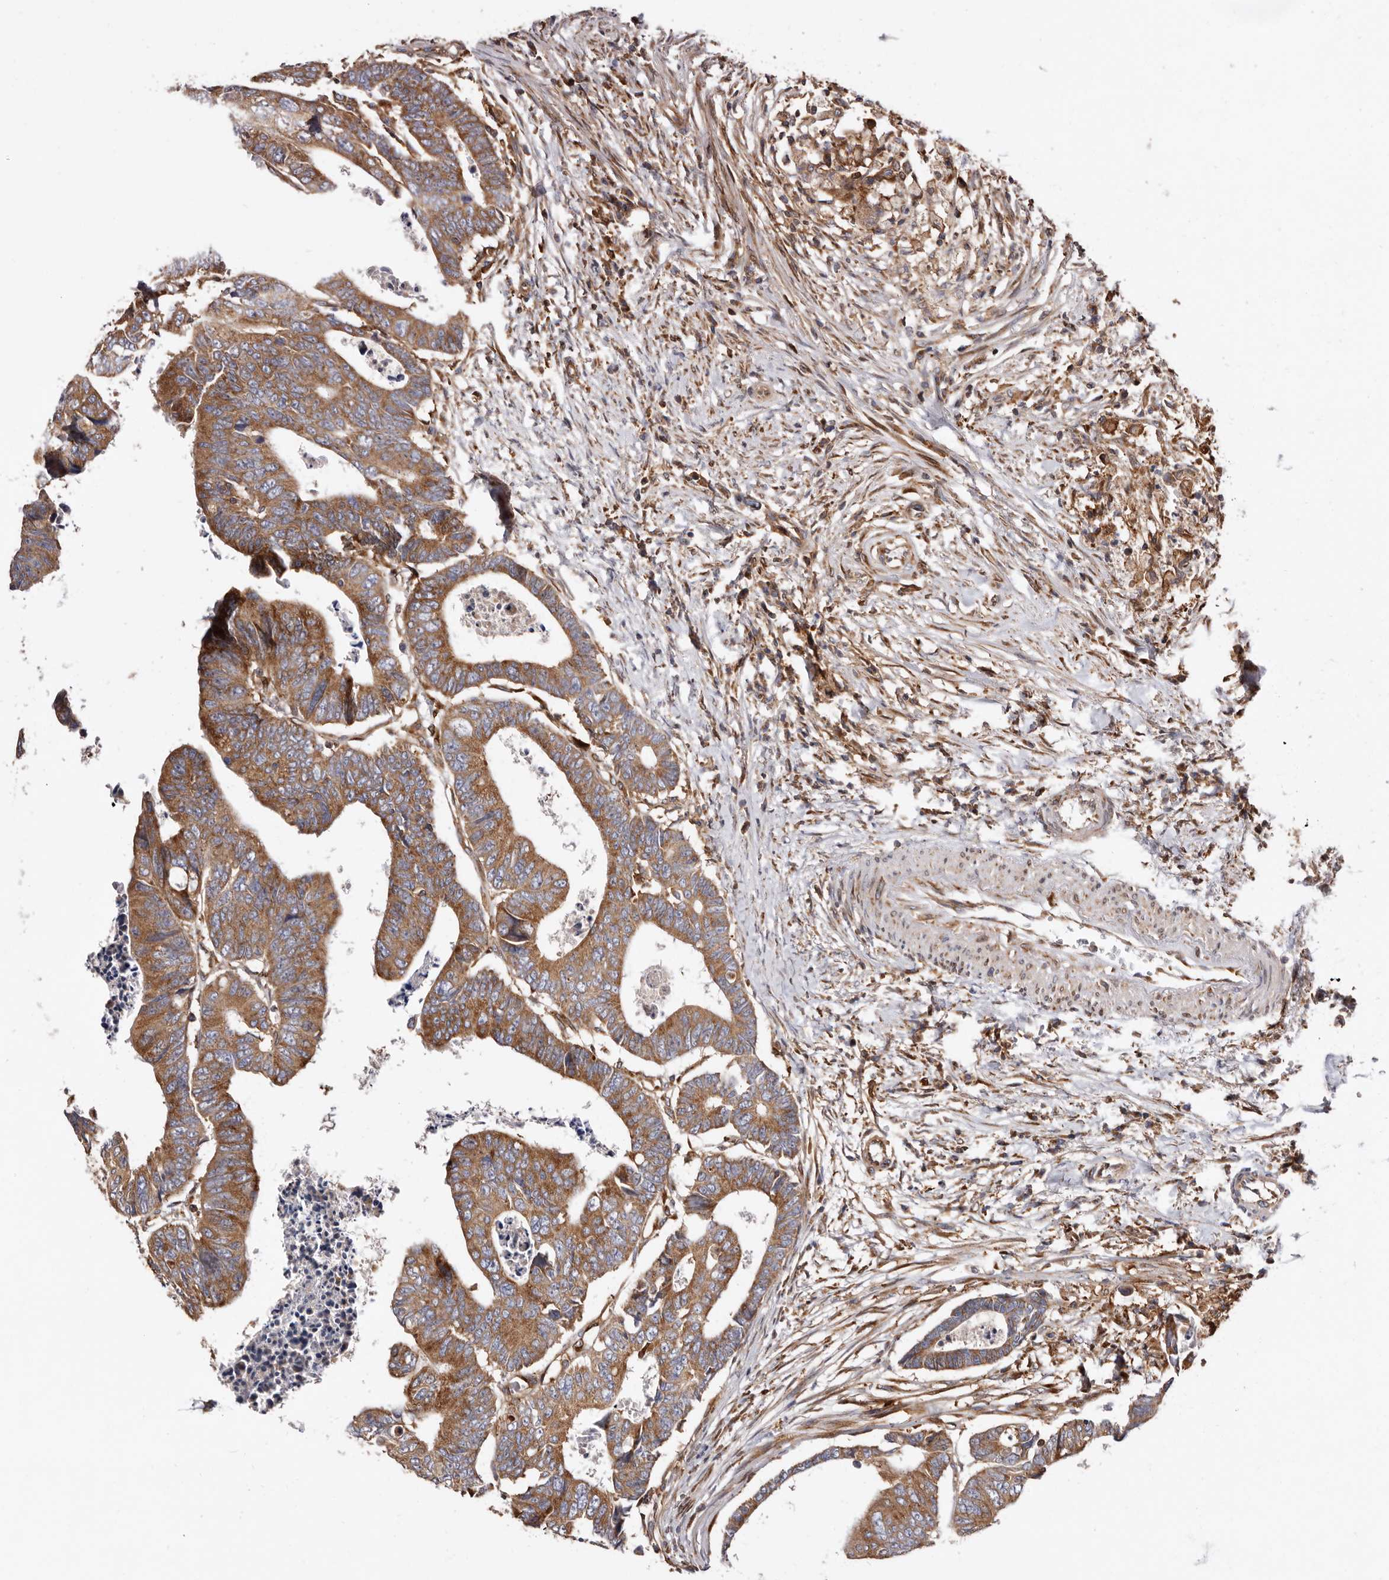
{"staining": {"intensity": "moderate", "quantity": ">75%", "location": "cytoplasmic/membranous"}, "tissue": "colorectal cancer", "cell_type": "Tumor cells", "image_type": "cancer", "snomed": [{"axis": "morphology", "description": "Adenocarcinoma, NOS"}, {"axis": "topography", "description": "Rectum"}], "caption": "The image reveals a brown stain indicating the presence of a protein in the cytoplasmic/membranous of tumor cells in colorectal cancer.", "gene": "COQ8B", "patient": {"sex": "female", "age": 65}}